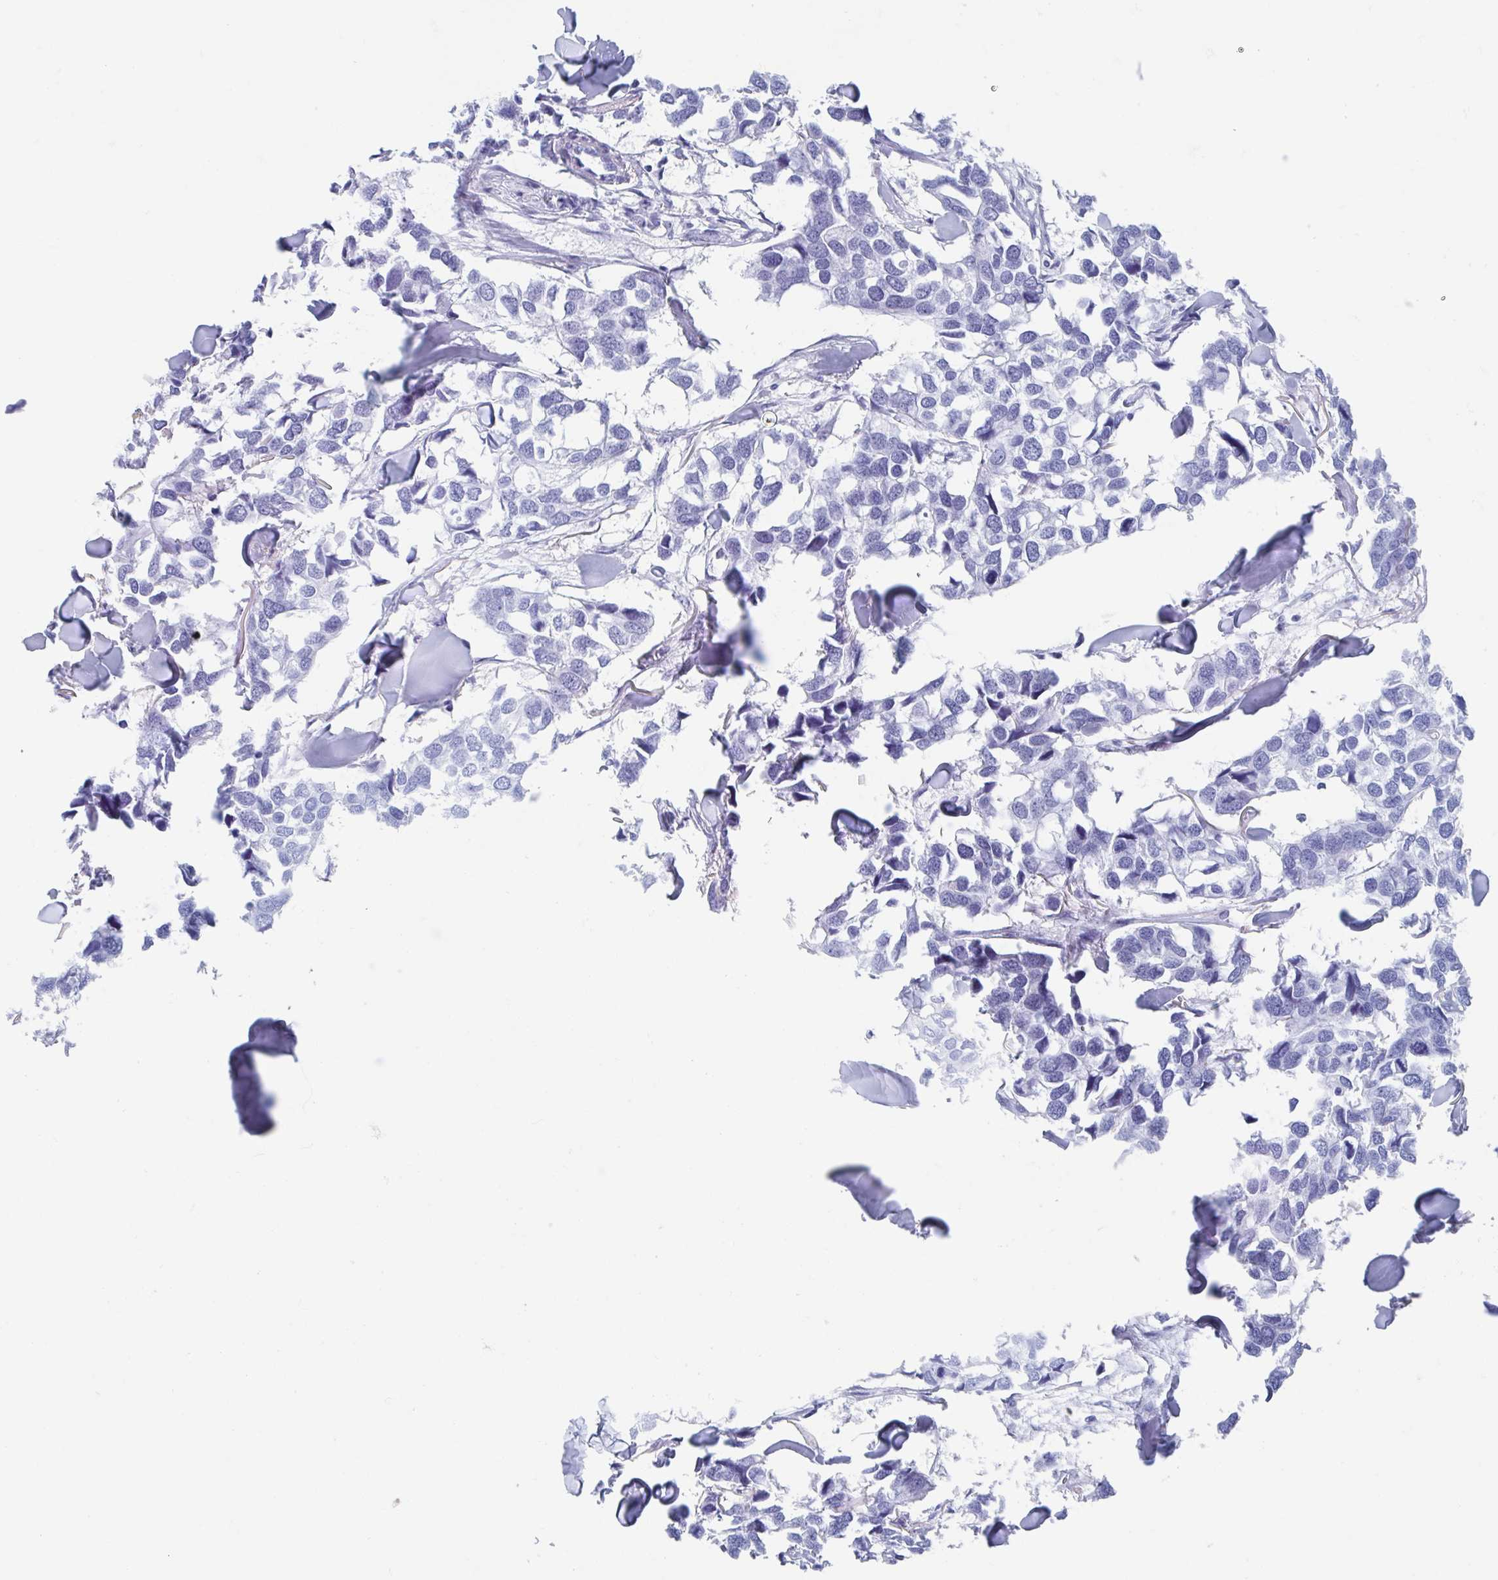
{"staining": {"intensity": "negative", "quantity": "none", "location": "none"}, "tissue": "breast cancer", "cell_type": "Tumor cells", "image_type": "cancer", "snomed": [{"axis": "morphology", "description": "Duct carcinoma"}, {"axis": "topography", "description": "Breast"}], "caption": "Protein analysis of invasive ductal carcinoma (breast) exhibits no significant staining in tumor cells.", "gene": "HDGFL1", "patient": {"sex": "female", "age": 83}}